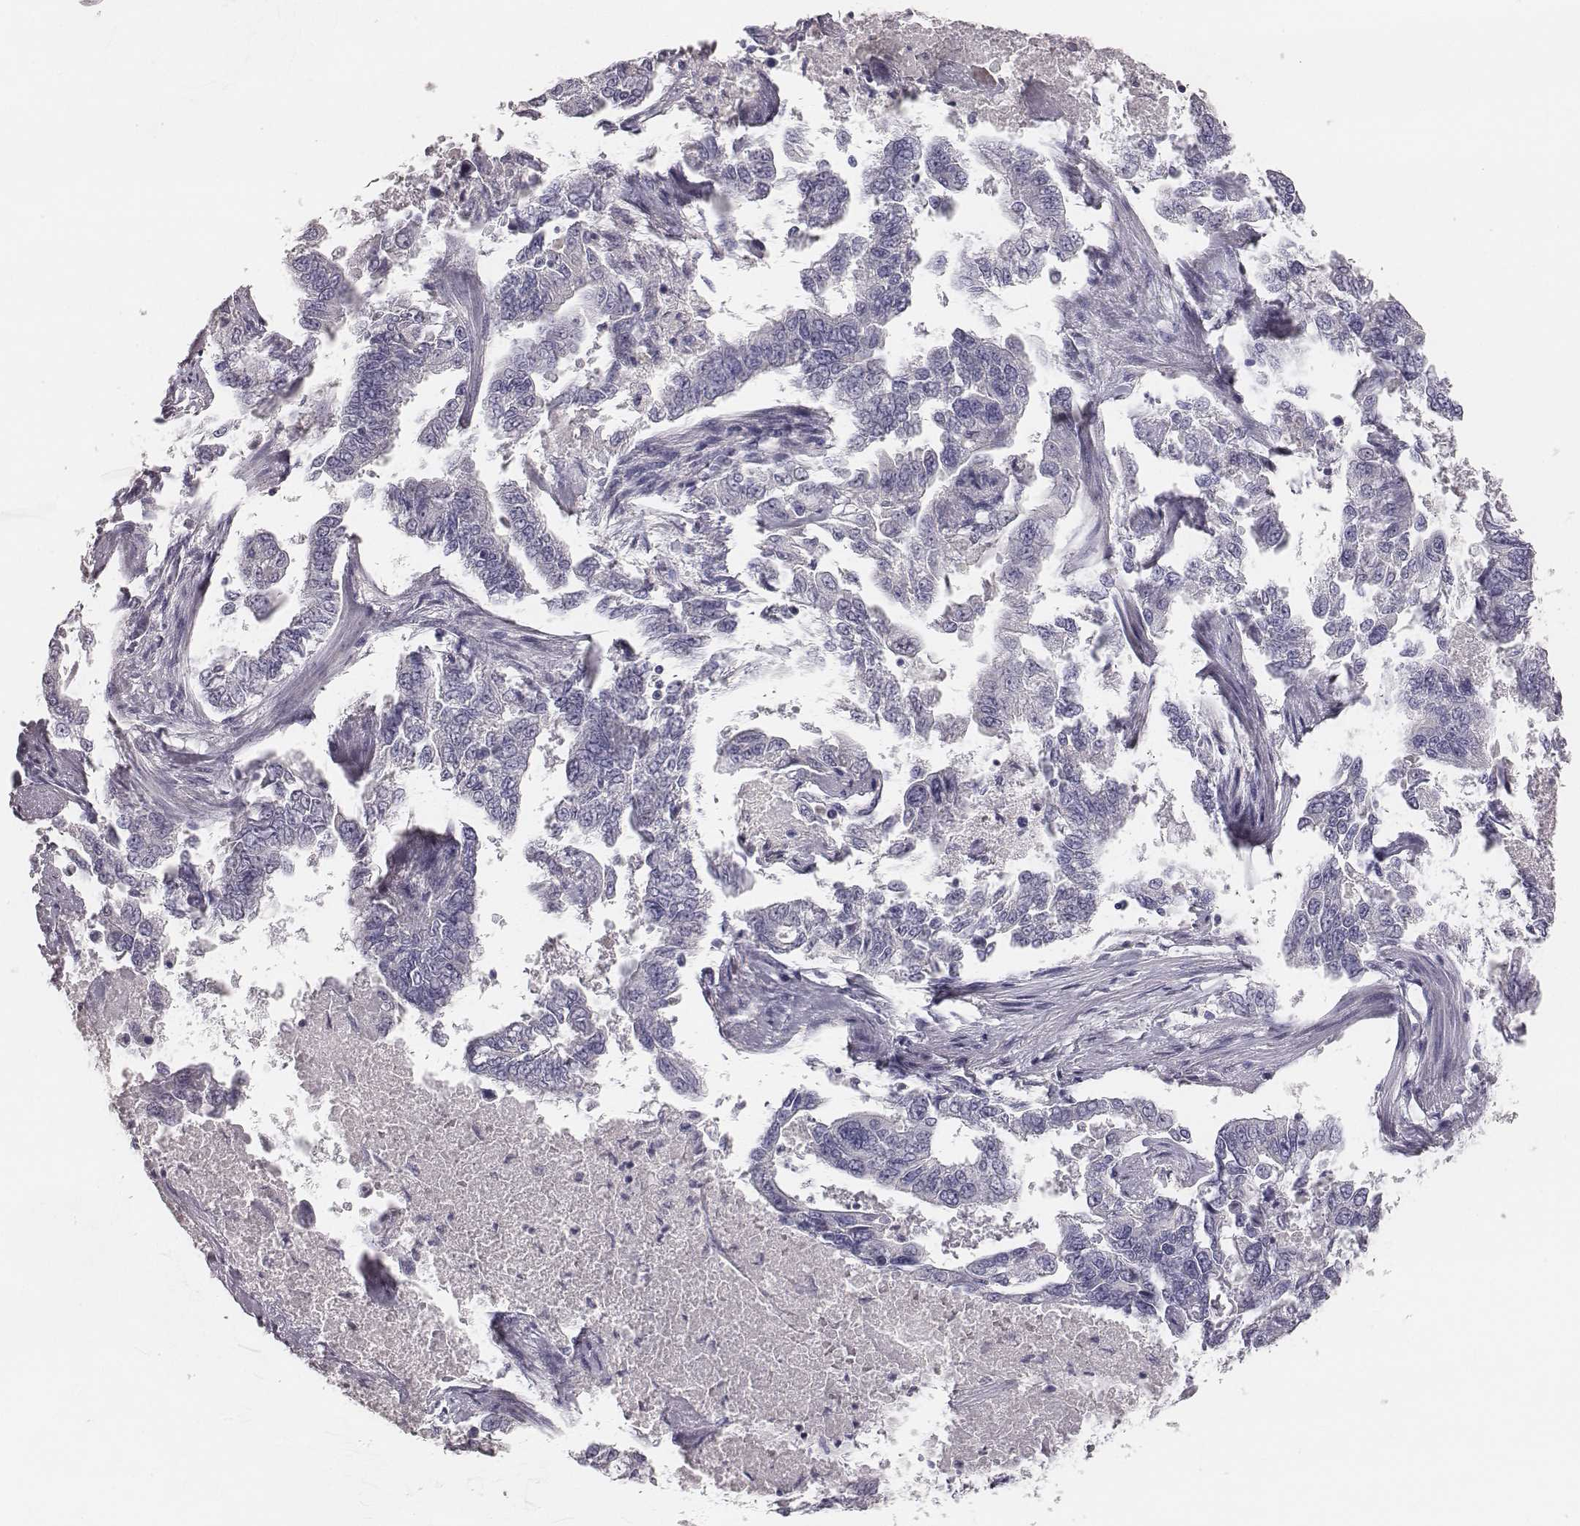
{"staining": {"intensity": "negative", "quantity": "none", "location": "none"}, "tissue": "endometrial cancer", "cell_type": "Tumor cells", "image_type": "cancer", "snomed": [{"axis": "morphology", "description": "Adenocarcinoma, NOS"}, {"axis": "topography", "description": "Uterus"}], "caption": "Tumor cells are negative for brown protein staining in adenocarcinoma (endometrial). (Stains: DAB (3,3'-diaminobenzidine) immunohistochemistry with hematoxylin counter stain, Microscopy: brightfield microscopy at high magnification).", "gene": "MYH6", "patient": {"sex": "female", "age": 59}}